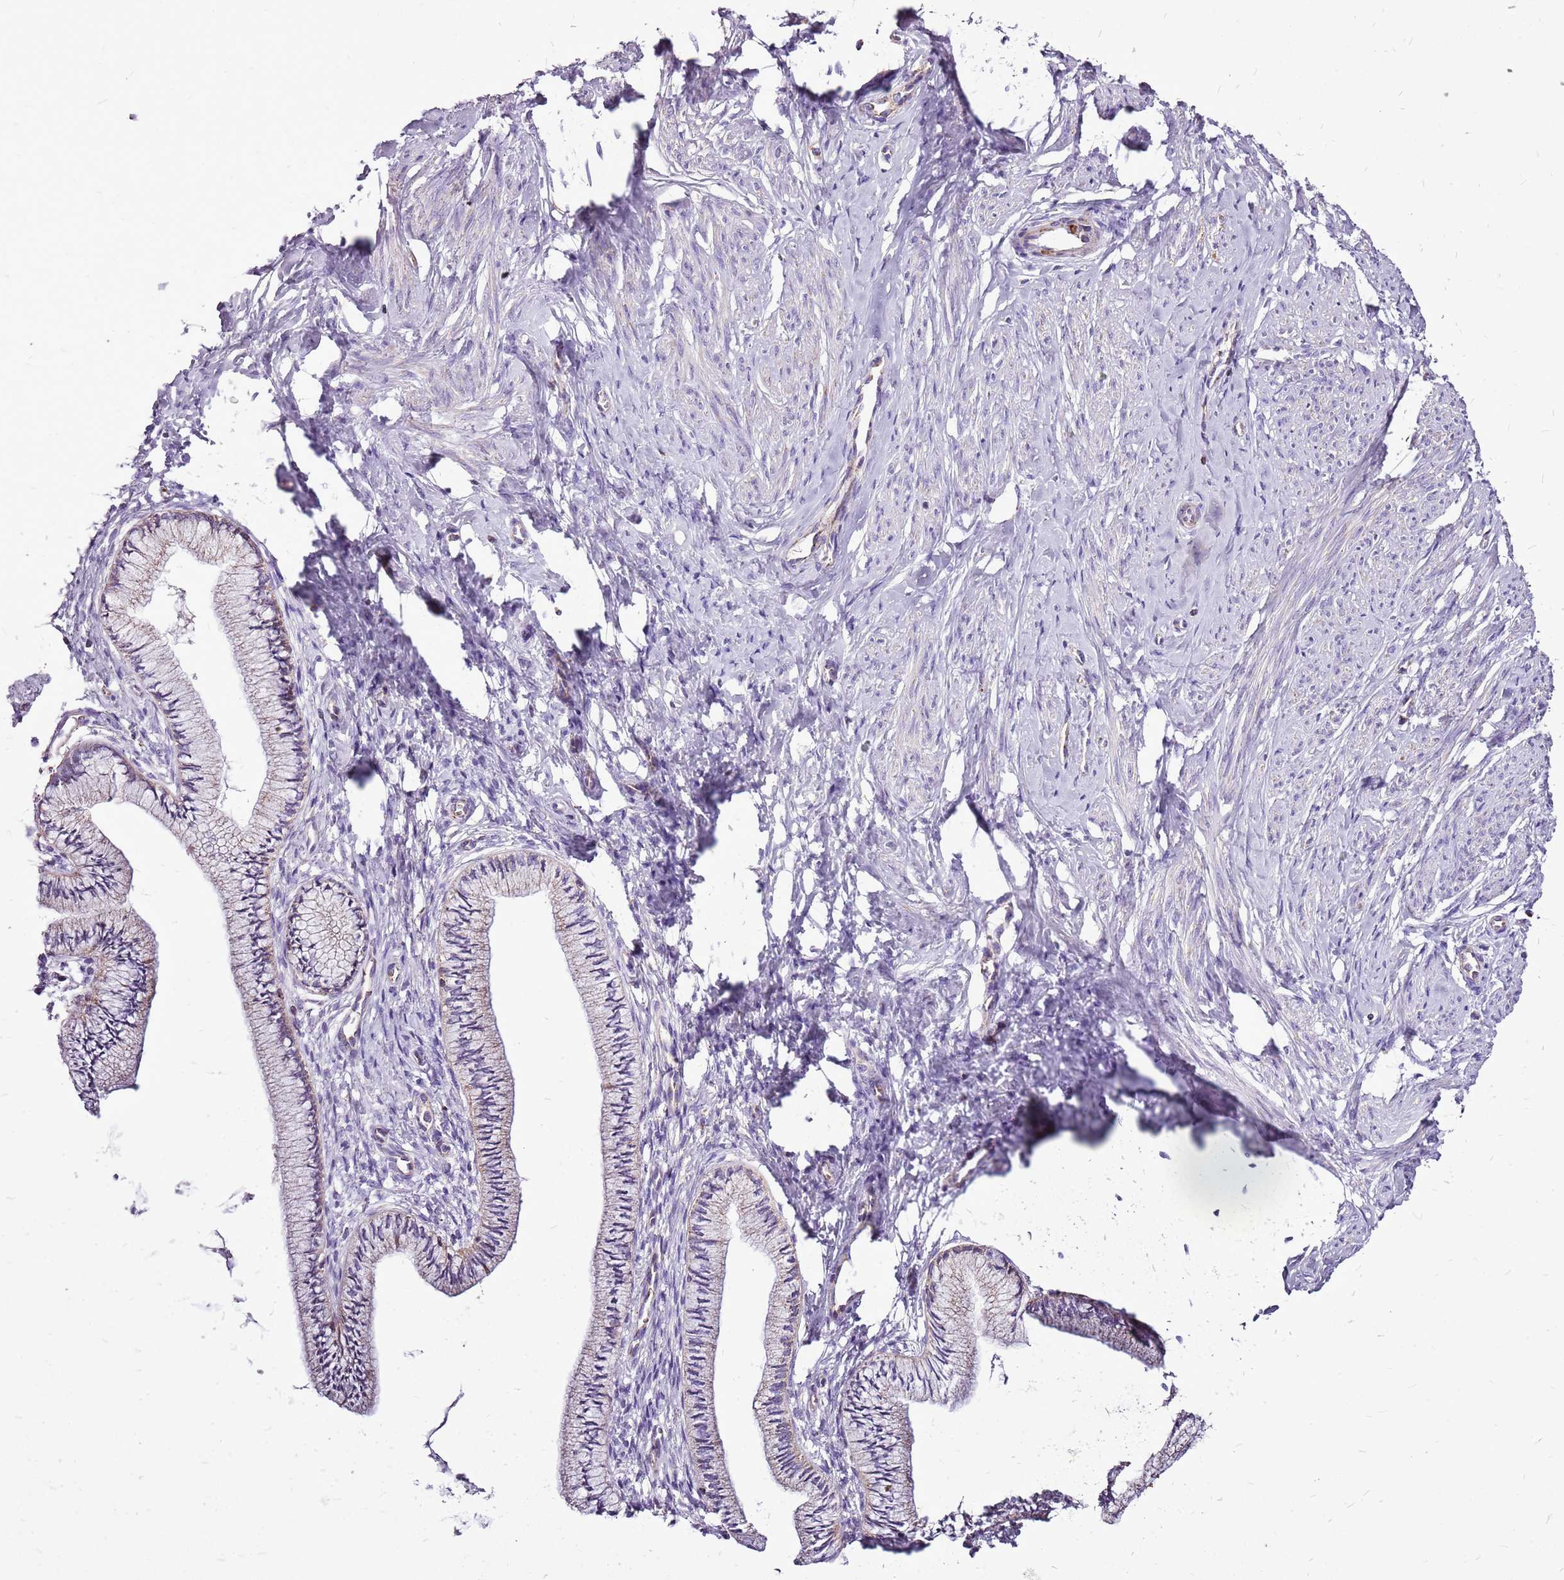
{"staining": {"intensity": "weak", "quantity": "<25%", "location": "cytoplasmic/membranous"}, "tissue": "cervix", "cell_type": "Glandular cells", "image_type": "normal", "snomed": [{"axis": "morphology", "description": "Normal tissue, NOS"}, {"axis": "topography", "description": "Cervix"}], "caption": "High power microscopy photomicrograph of an immunohistochemistry (IHC) micrograph of benign cervix, revealing no significant positivity in glandular cells. (DAB (3,3'-diaminobenzidine) IHC, high magnification).", "gene": "GCDH", "patient": {"sex": "female", "age": 36}}